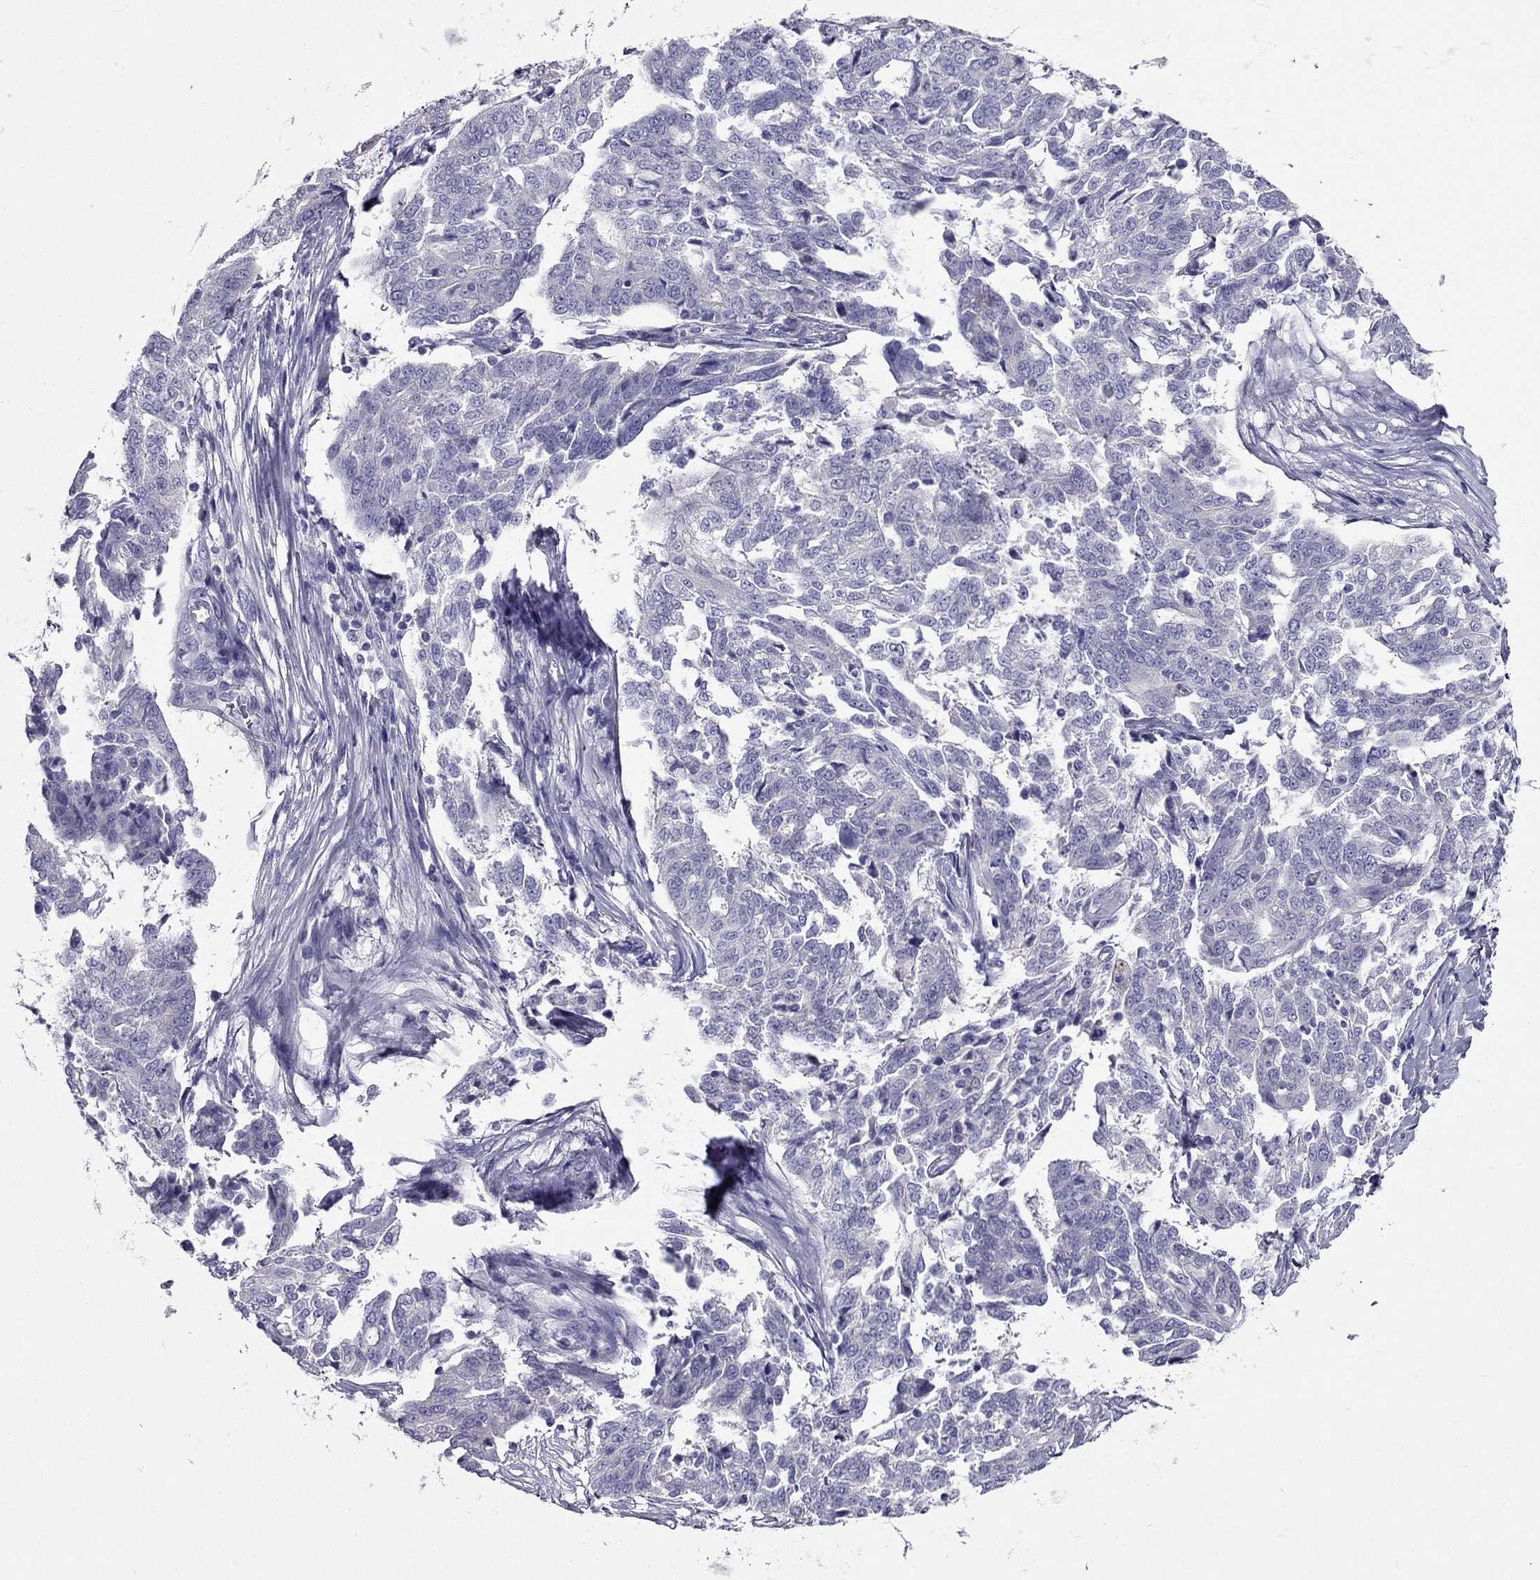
{"staining": {"intensity": "negative", "quantity": "none", "location": "none"}, "tissue": "ovarian cancer", "cell_type": "Tumor cells", "image_type": "cancer", "snomed": [{"axis": "morphology", "description": "Cystadenocarcinoma, serous, NOS"}, {"axis": "topography", "description": "Ovary"}], "caption": "This is a micrograph of immunohistochemistry (IHC) staining of ovarian cancer, which shows no staining in tumor cells.", "gene": "ZNF541", "patient": {"sex": "female", "age": 67}}